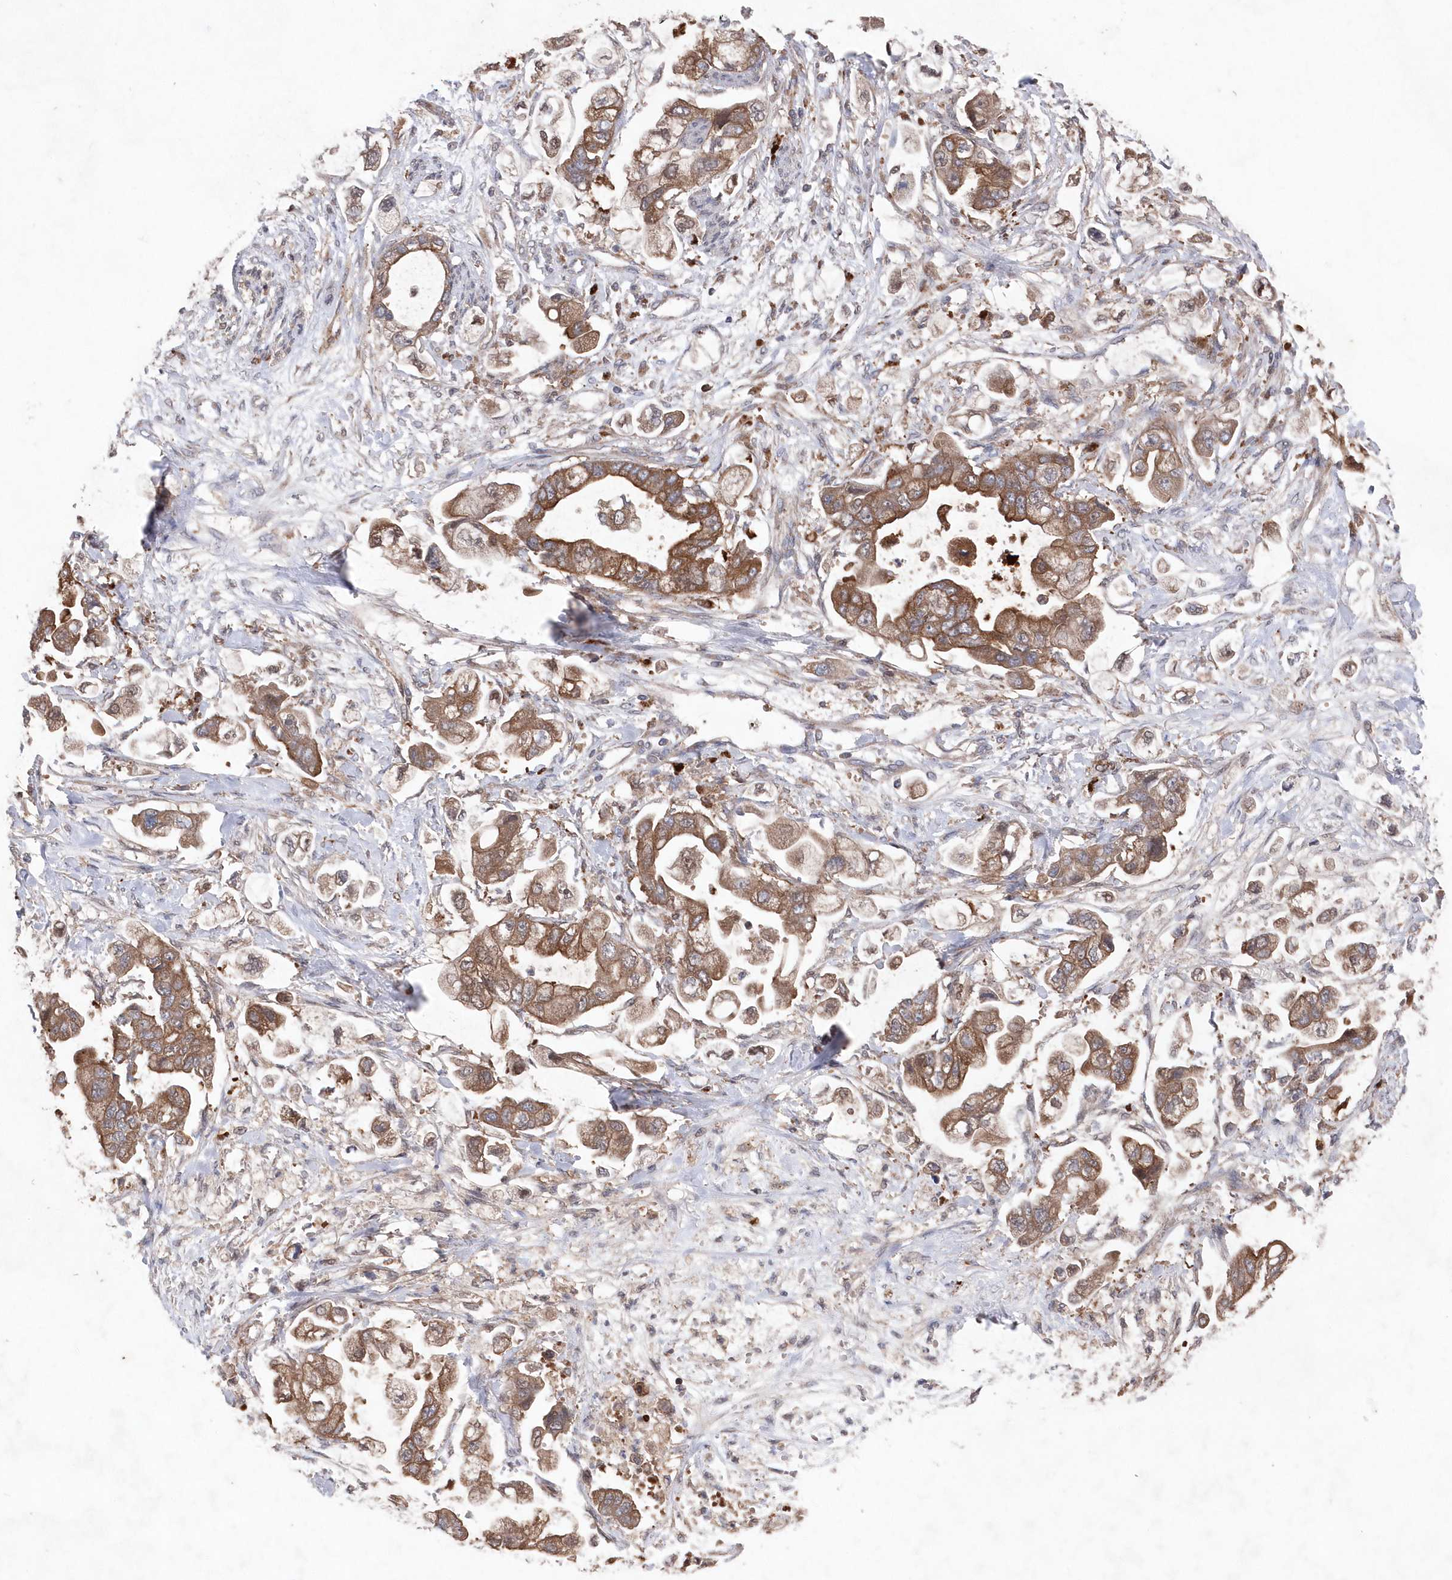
{"staining": {"intensity": "moderate", "quantity": ">75%", "location": "cytoplasmic/membranous"}, "tissue": "stomach cancer", "cell_type": "Tumor cells", "image_type": "cancer", "snomed": [{"axis": "morphology", "description": "Adenocarcinoma, NOS"}, {"axis": "topography", "description": "Stomach"}], "caption": "About >75% of tumor cells in human stomach cancer exhibit moderate cytoplasmic/membranous protein expression as visualized by brown immunohistochemical staining.", "gene": "ASNSD1", "patient": {"sex": "male", "age": 62}}